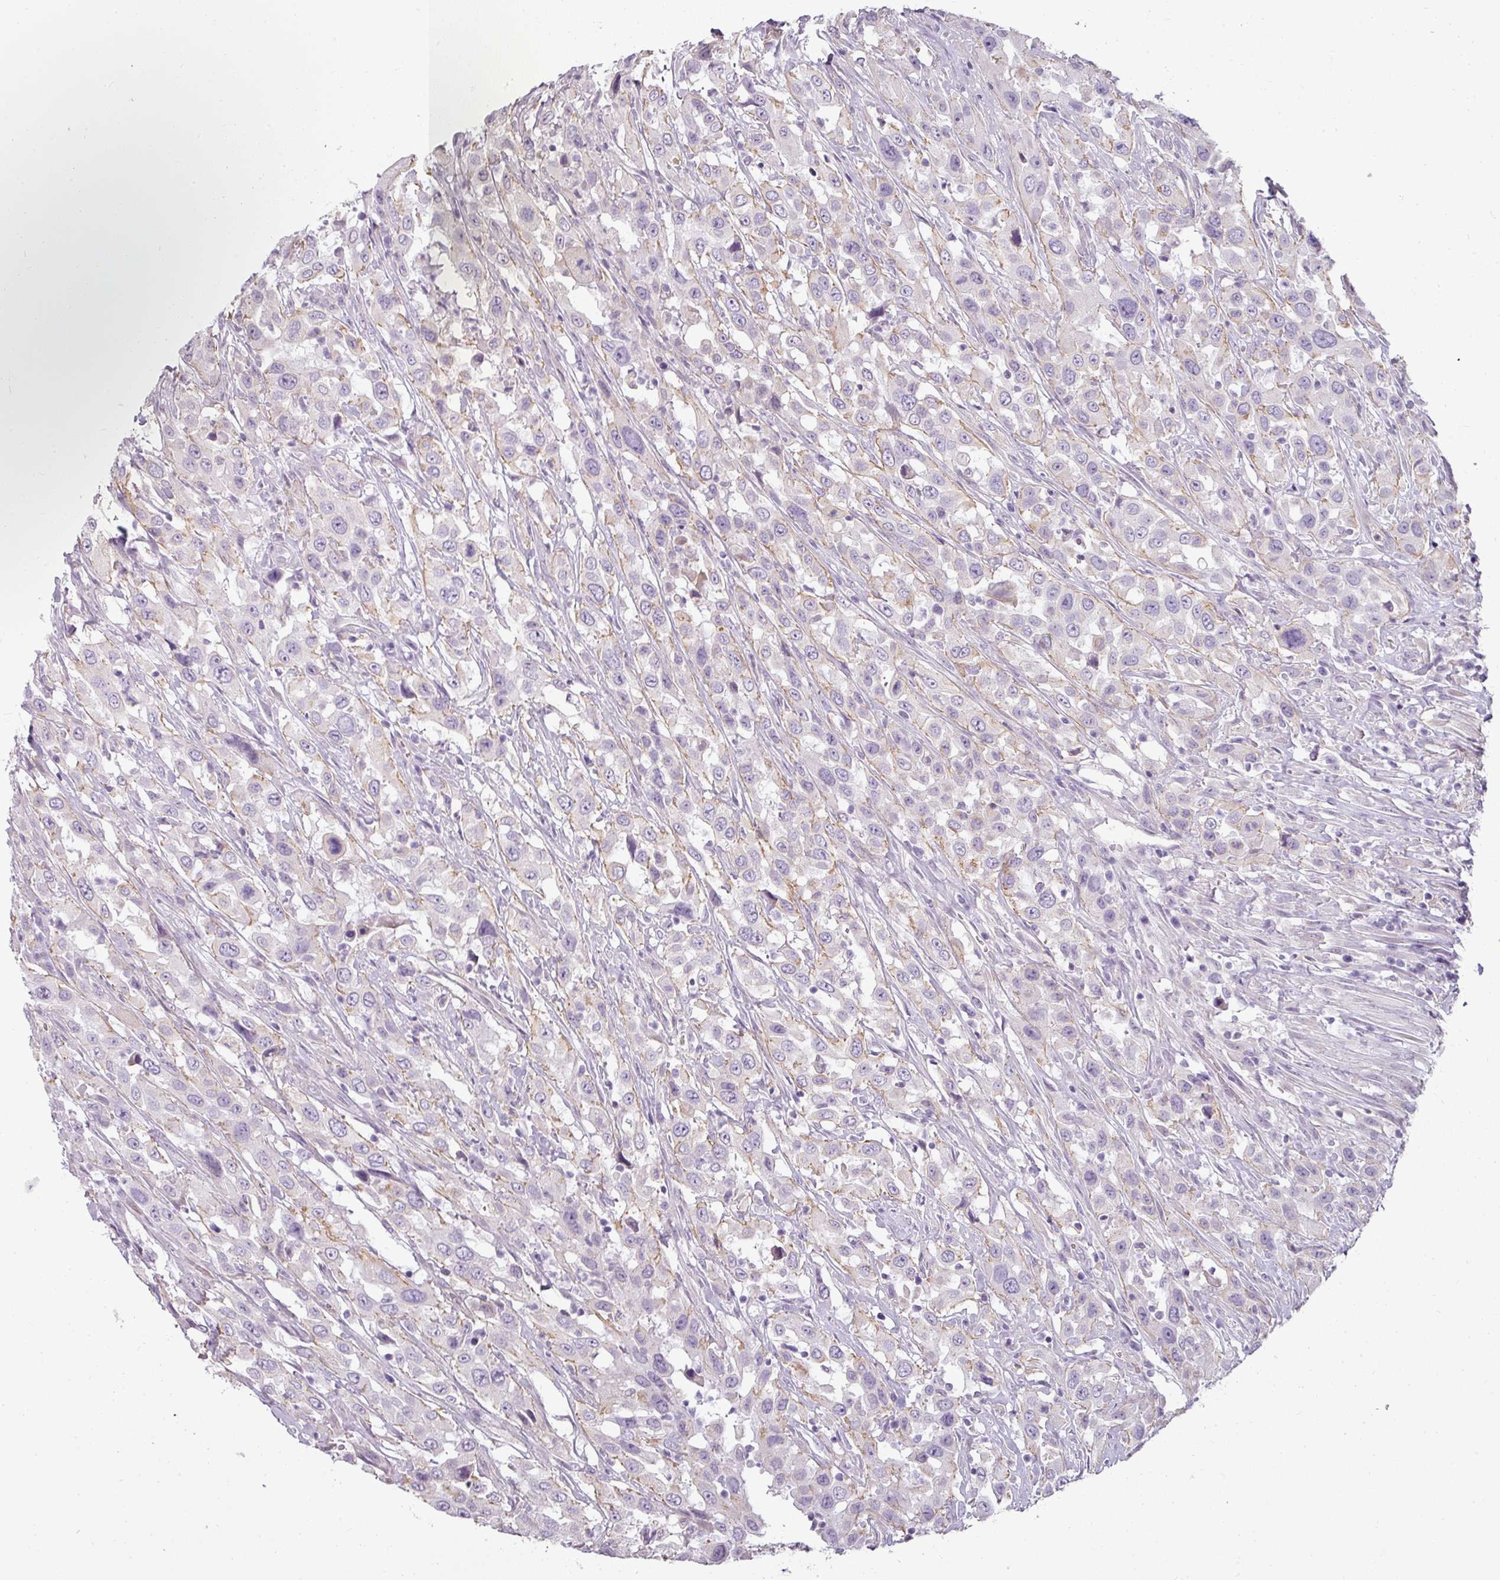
{"staining": {"intensity": "negative", "quantity": "none", "location": "none"}, "tissue": "urothelial cancer", "cell_type": "Tumor cells", "image_type": "cancer", "snomed": [{"axis": "morphology", "description": "Urothelial carcinoma, High grade"}, {"axis": "topography", "description": "Urinary bladder"}], "caption": "This is an IHC image of human urothelial carcinoma (high-grade). There is no positivity in tumor cells.", "gene": "ASB1", "patient": {"sex": "male", "age": 61}}